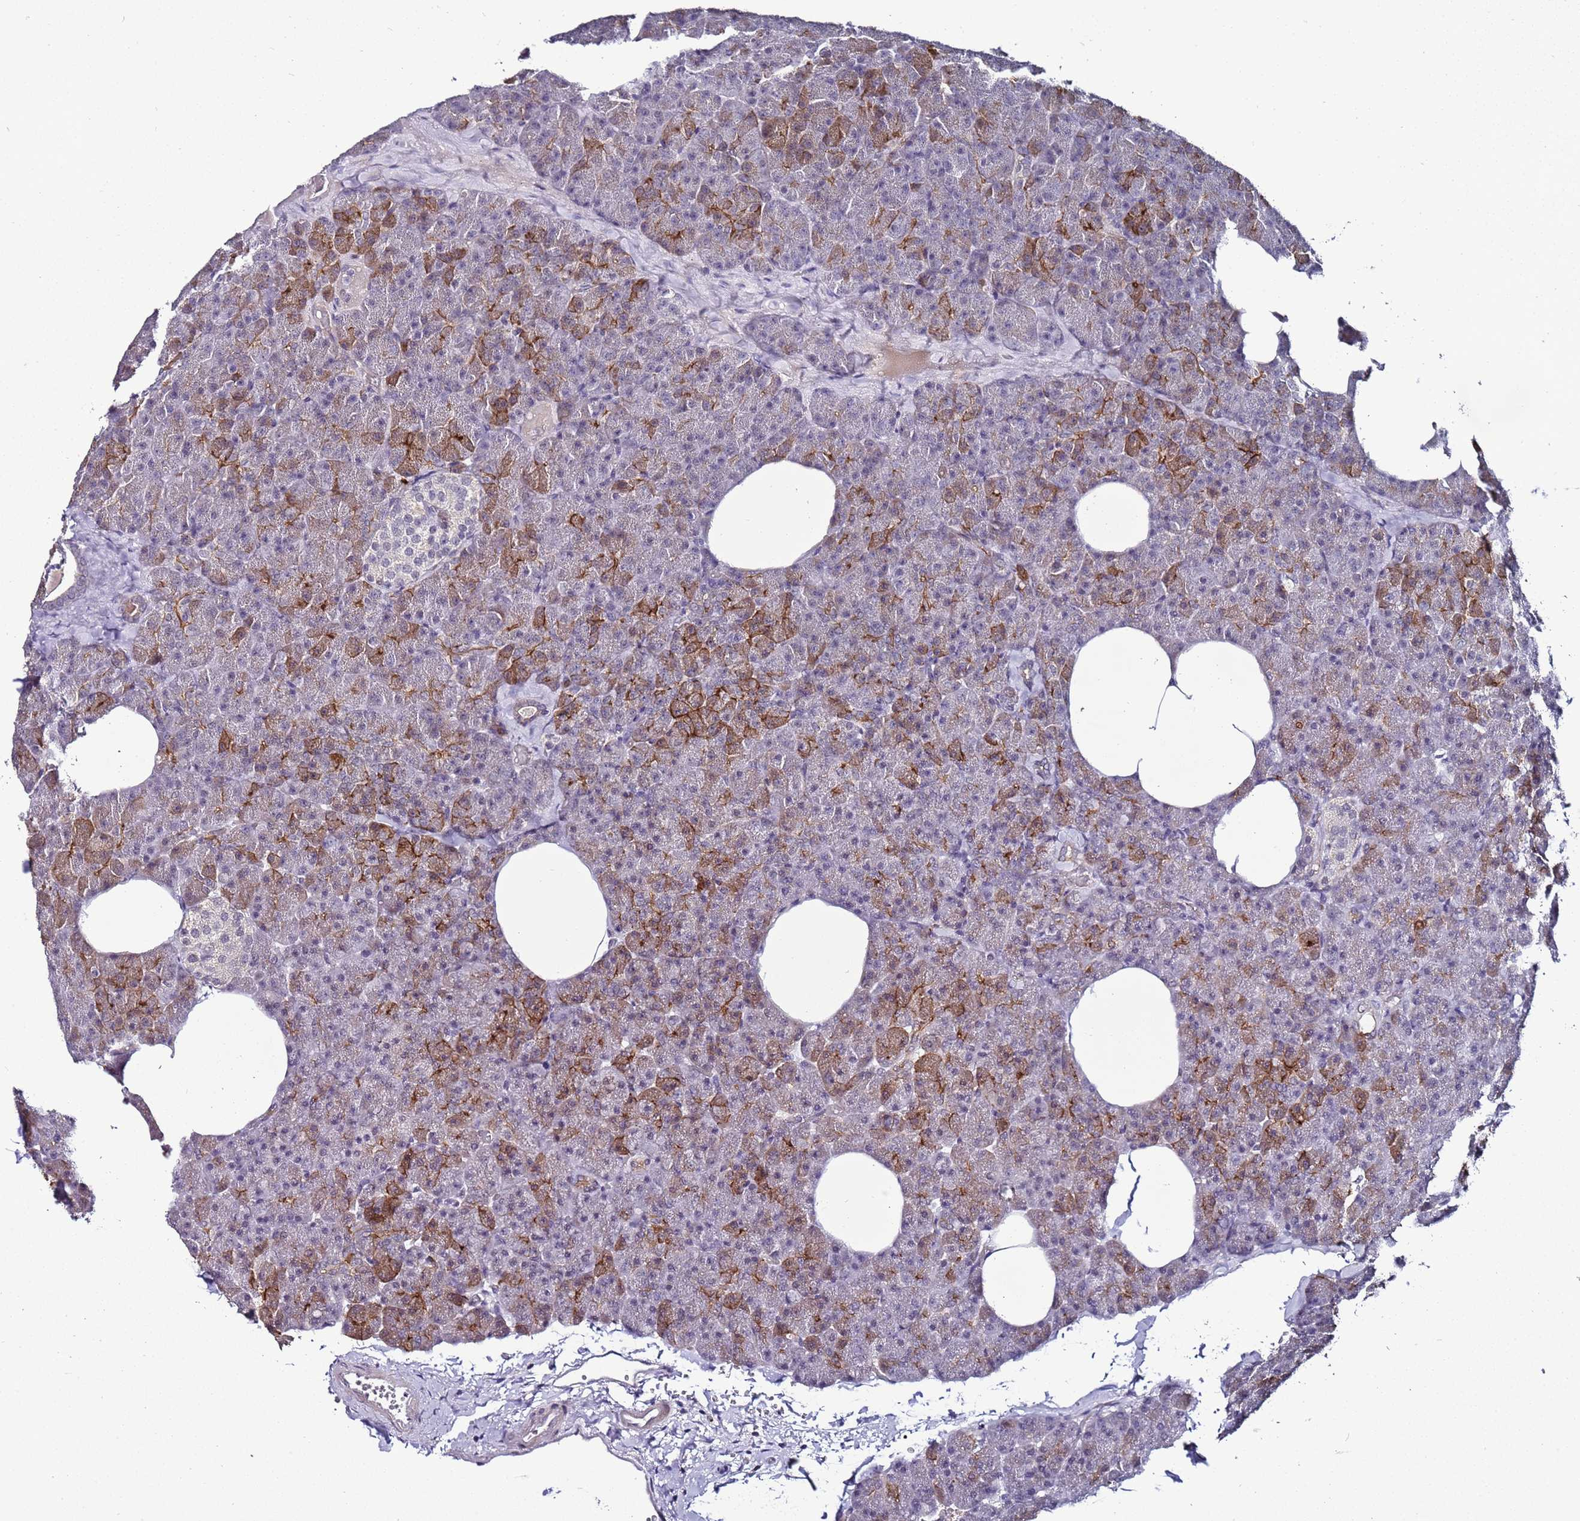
{"staining": {"intensity": "moderate", "quantity": "25%-75%", "location": "cytoplasmic/membranous"}, "tissue": "pancreas", "cell_type": "Exocrine glandular cells", "image_type": "normal", "snomed": [{"axis": "morphology", "description": "Normal tissue, NOS"}, {"axis": "morphology", "description": "Carcinoid, malignant, NOS"}, {"axis": "topography", "description": "Pancreas"}], "caption": "Normal pancreas reveals moderate cytoplasmic/membranous staining in about 25%-75% of exocrine glandular cells Using DAB (3,3'-diaminobenzidine) (brown) and hematoxylin (blue) stains, captured at high magnification using brightfield microscopy..", "gene": "PSMA7", "patient": {"sex": "female", "age": 35}}